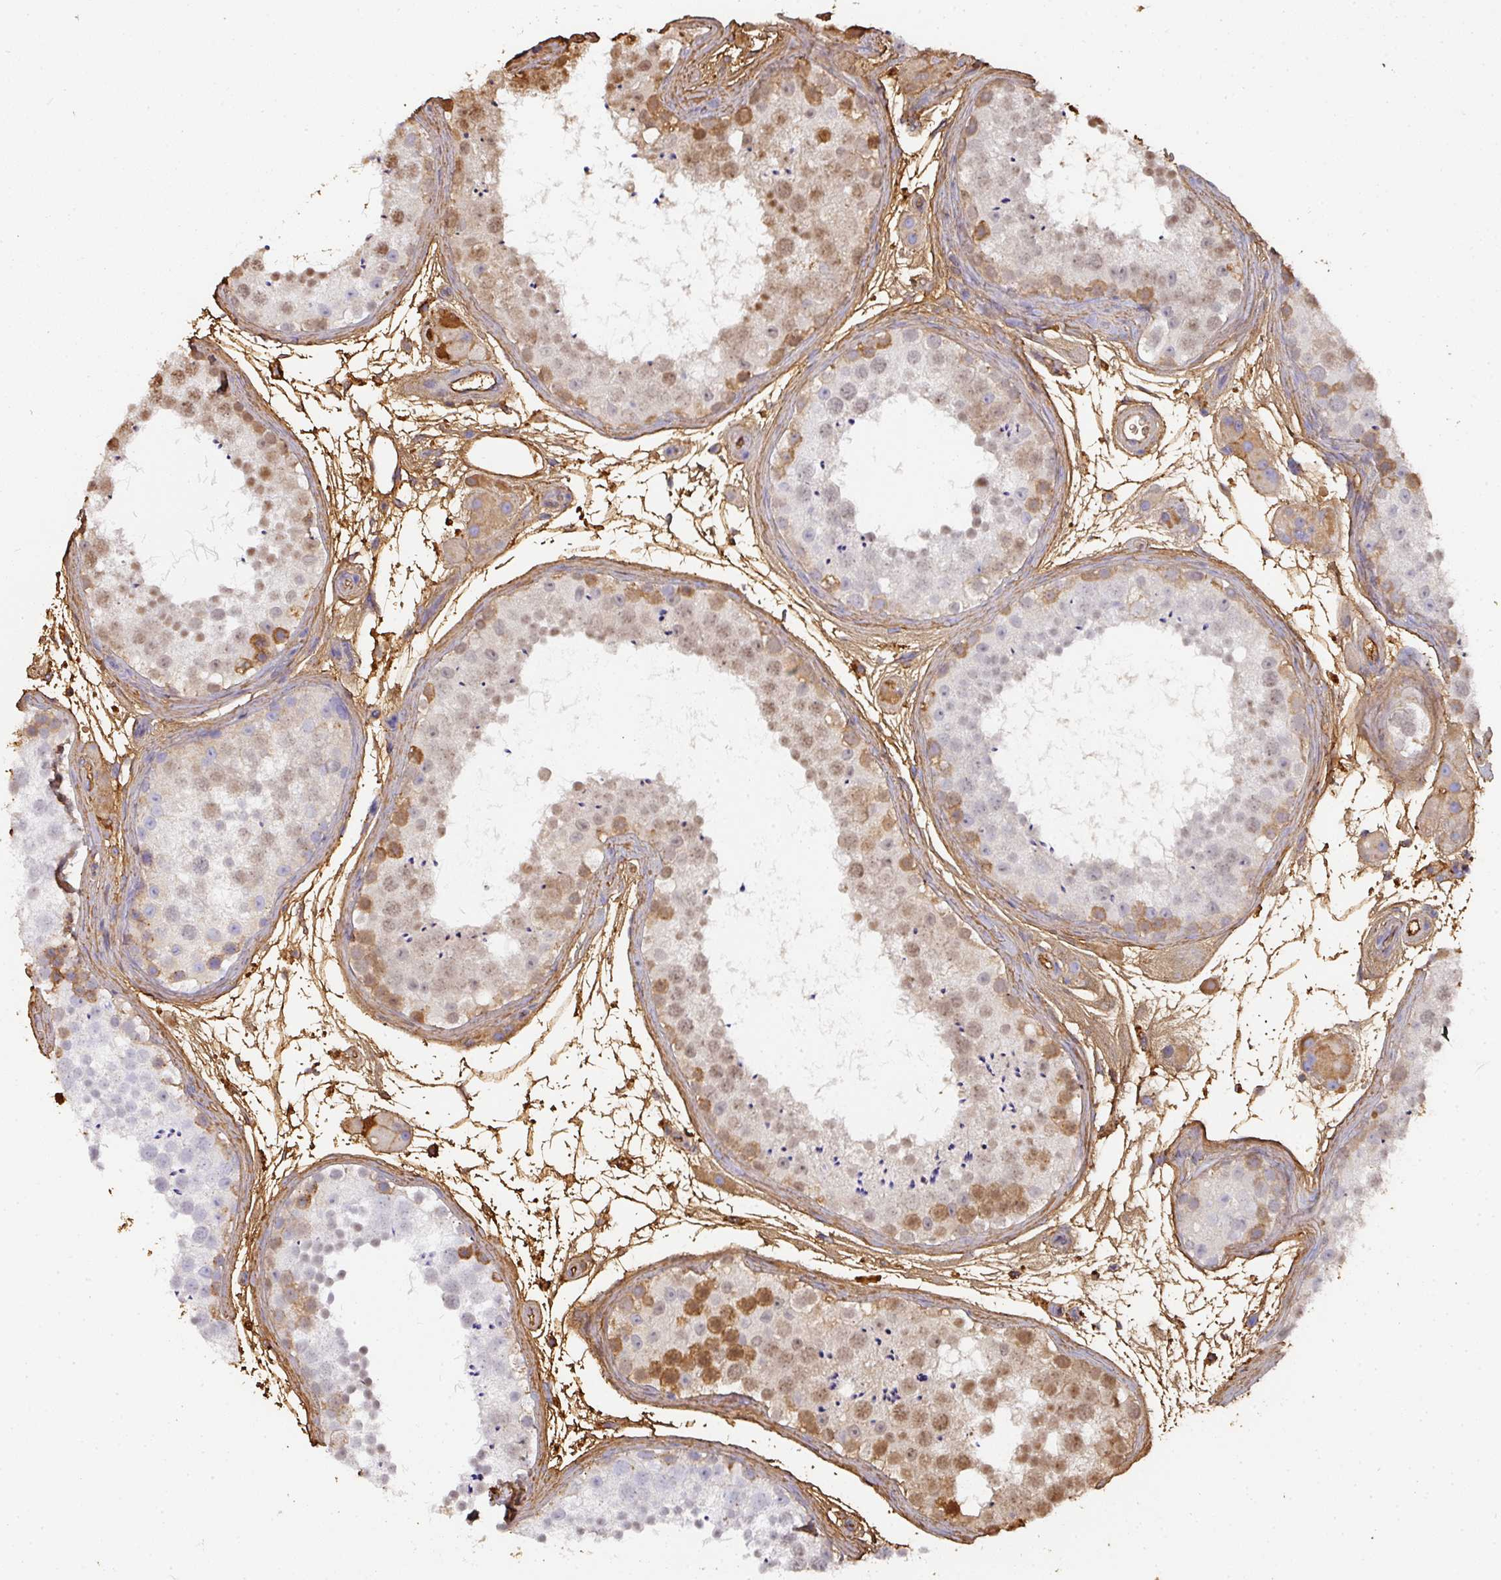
{"staining": {"intensity": "moderate", "quantity": "25%-75%", "location": "cytoplasmic/membranous,nuclear"}, "tissue": "testis", "cell_type": "Cells in seminiferous ducts", "image_type": "normal", "snomed": [{"axis": "morphology", "description": "Normal tissue, NOS"}, {"axis": "topography", "description": "Testis"}], "caption": "Unremarkable testis demonstrates moderate cytoplasmic/membranous,nuclear staining in about 25%-75% of cells in seminiferous ducts, visualized by immunohistochemistry.", "gene": "ALB", "patient": {"sex": "male", "age": 41}}